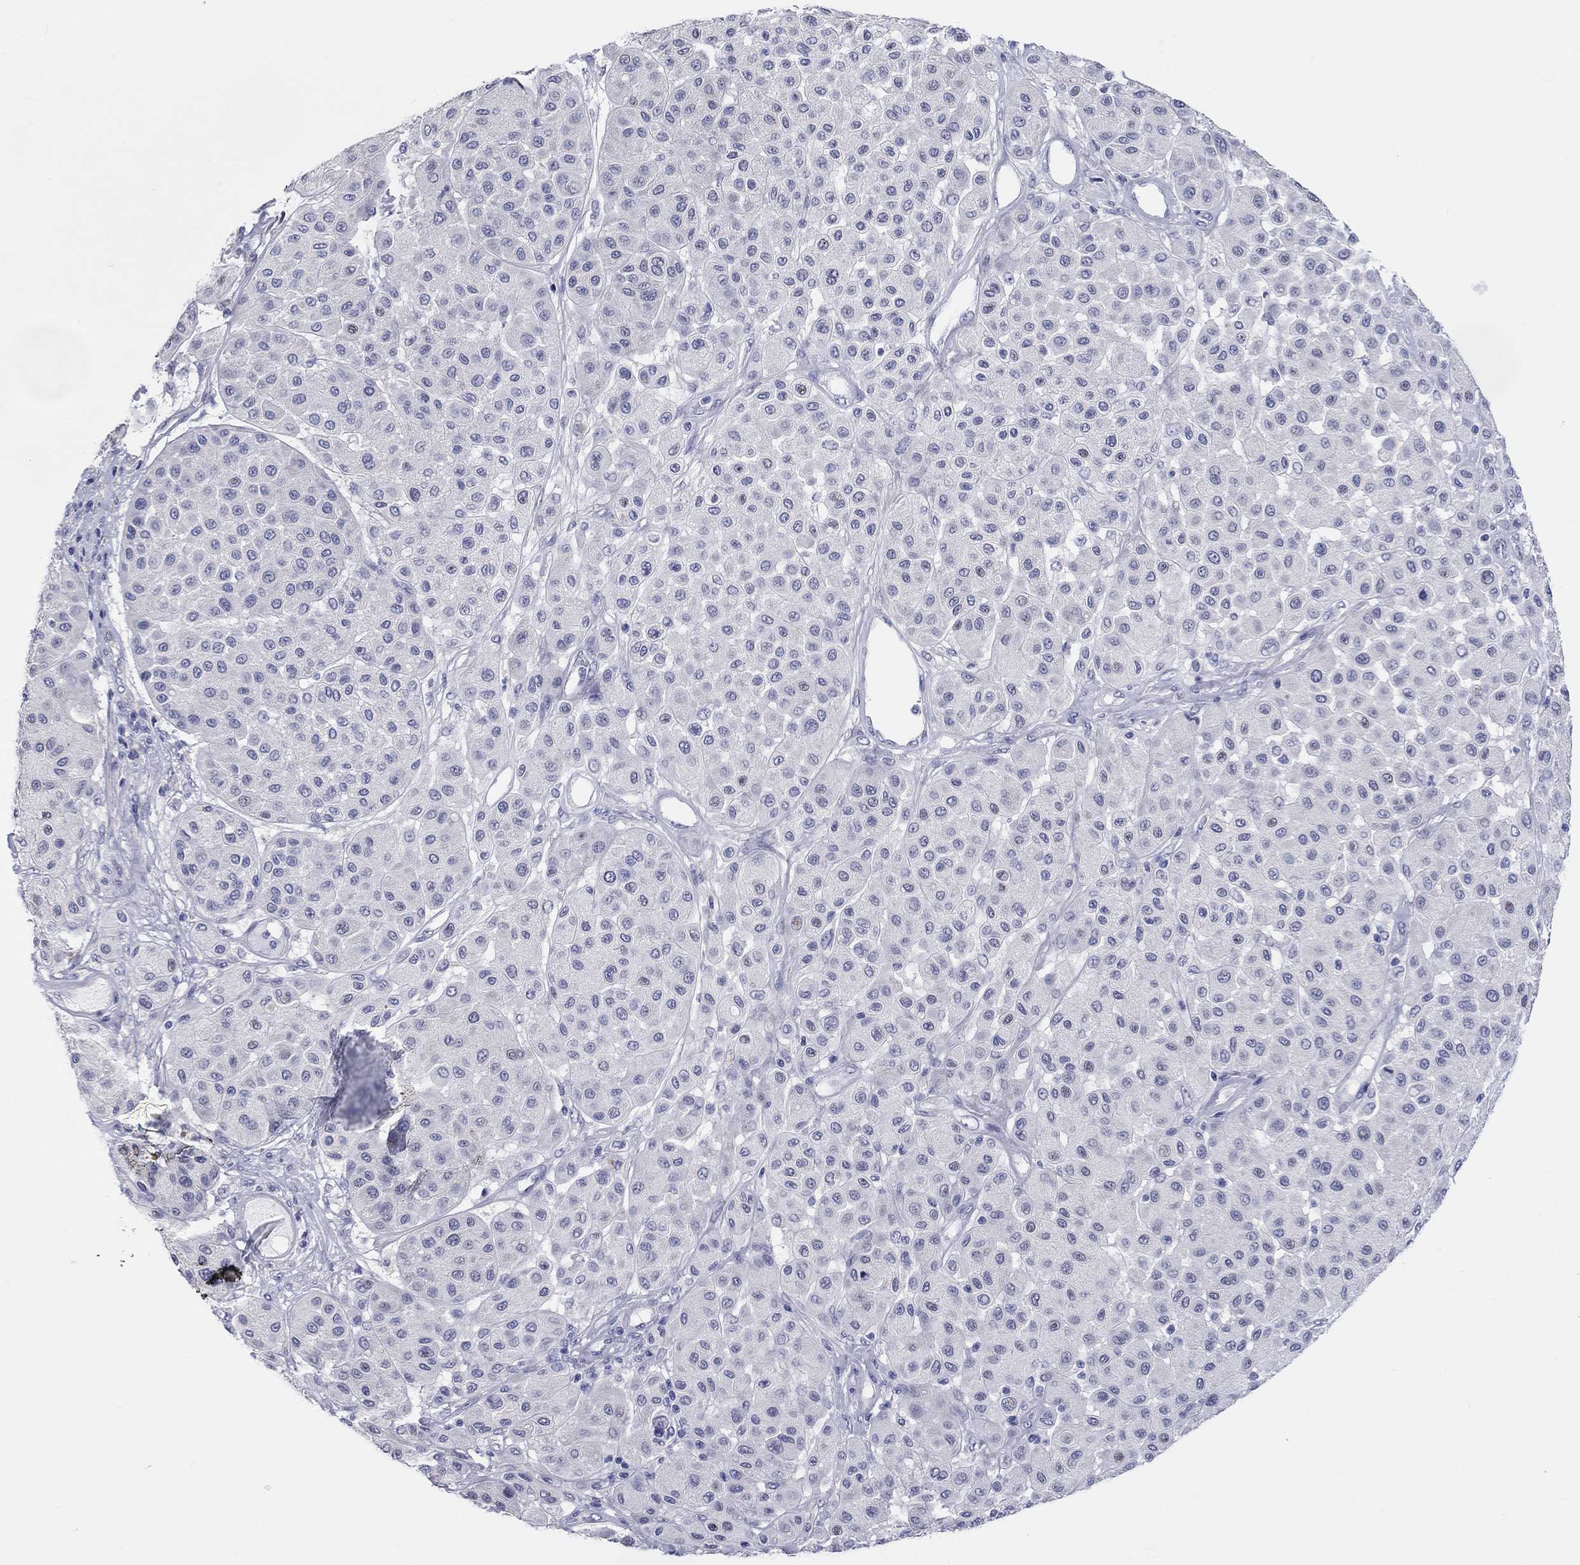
{"staining": {"intensity": "negative", "quantity": "none", "location": "none"}, "tissue": "melanoma", "cell_type": "Tumor cells", "image_type": "cancer", "snomed": [{"axis": "morphology", "description": "Malignant melanoma, Metastatic site"}, {"axis": "topography", "description": "Smooth muscle"}], "caption": "There is no significant expression in tumor cells of melanoma. (Stains: DAB IHC with hematoxylin counter stain, Microscopy: brightfield microscopy at high magnification).", "gene": "LRRC4C", "patient": {"sex": "male", "age": 41}}